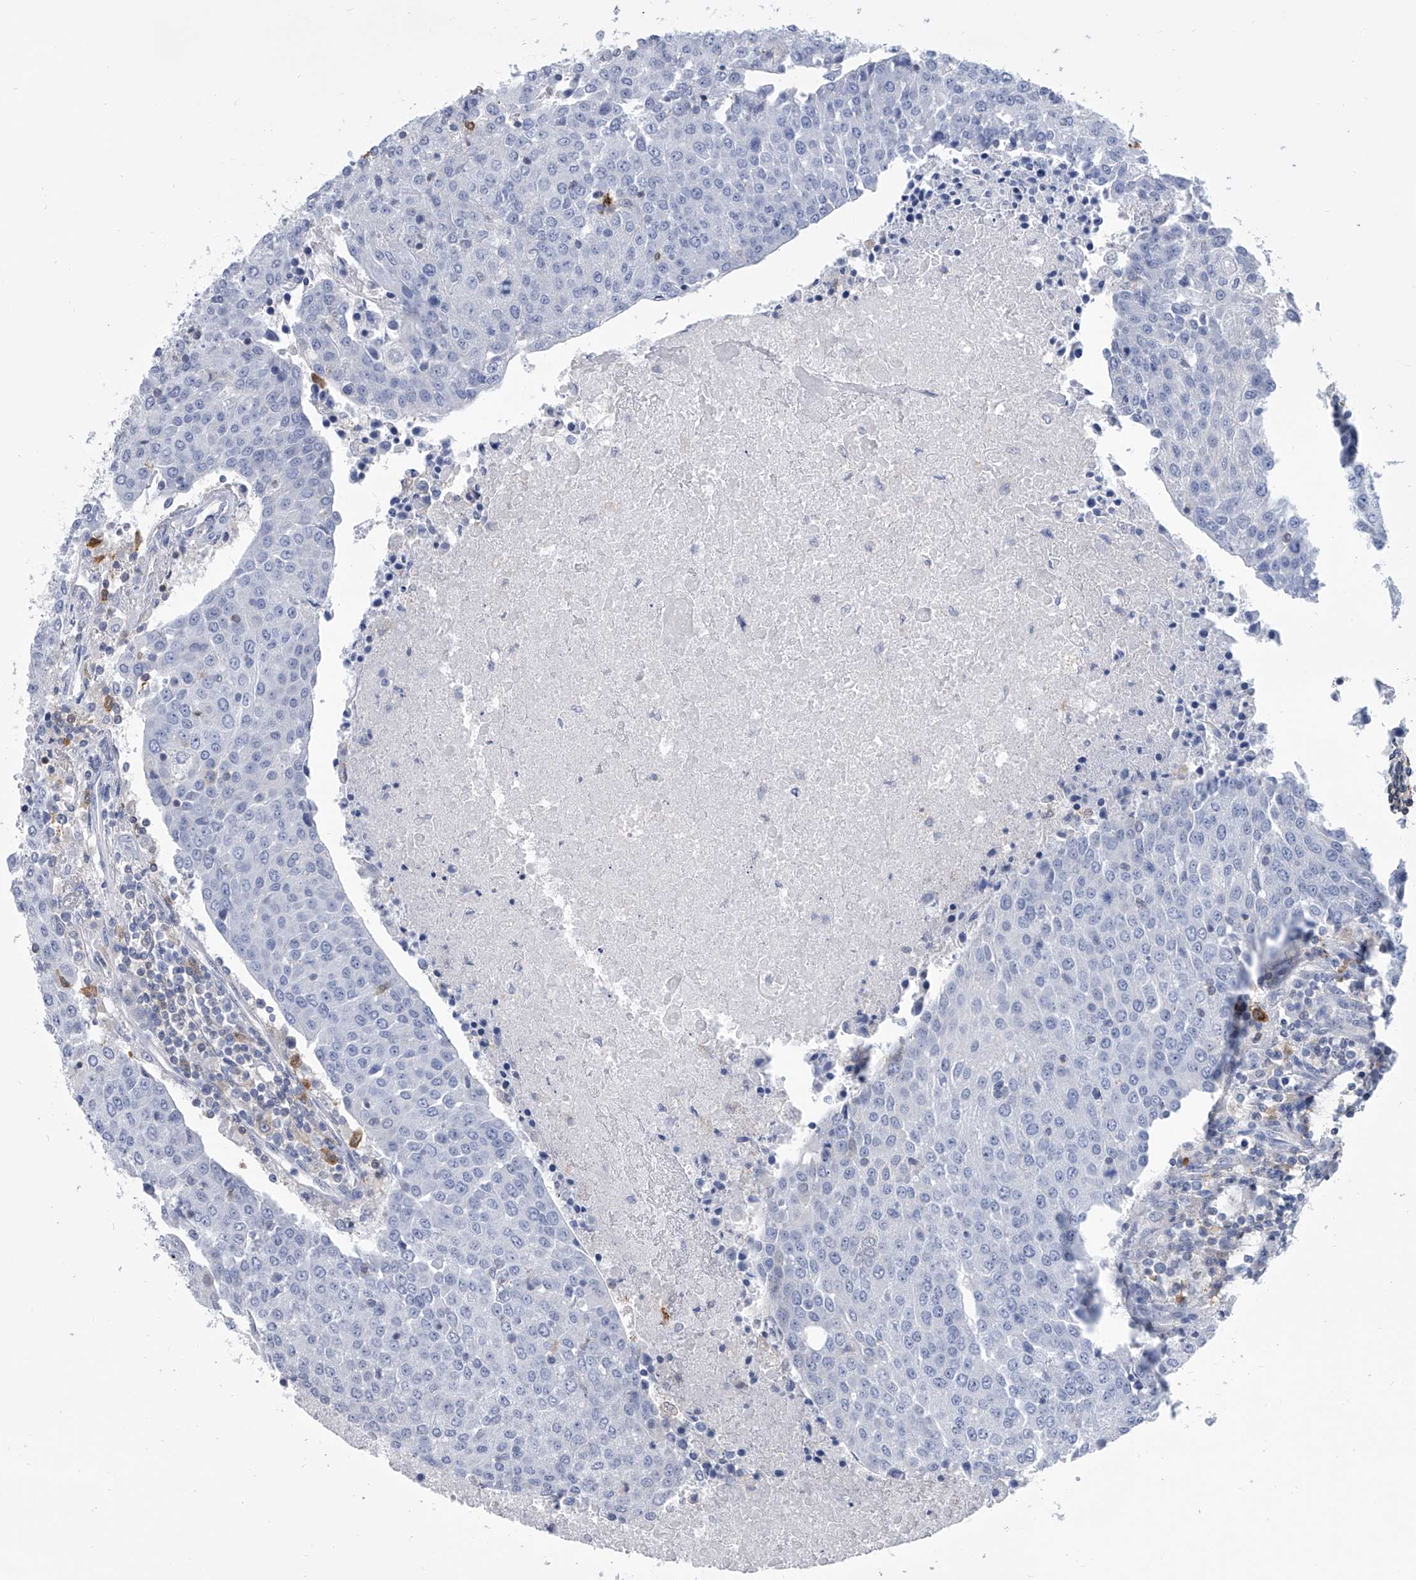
{"staining": {"intensity": "negative", "quantity": "none", "location": "none"}, "tissue": "urothelial cancer", "cell_type": "Tumor cells", "image_type": "cancer", "snomed": [{"axis": "morphology", "description": "Urothelial carcinoma, High grade"}, {"axis": "topography", "description": "Urinary bladder"}], "caption": "The image displays no staining of tumor cells in urothelial cancer.", "gene": "SERPINB9", "patient": {"sex": "female", "age": 85}}